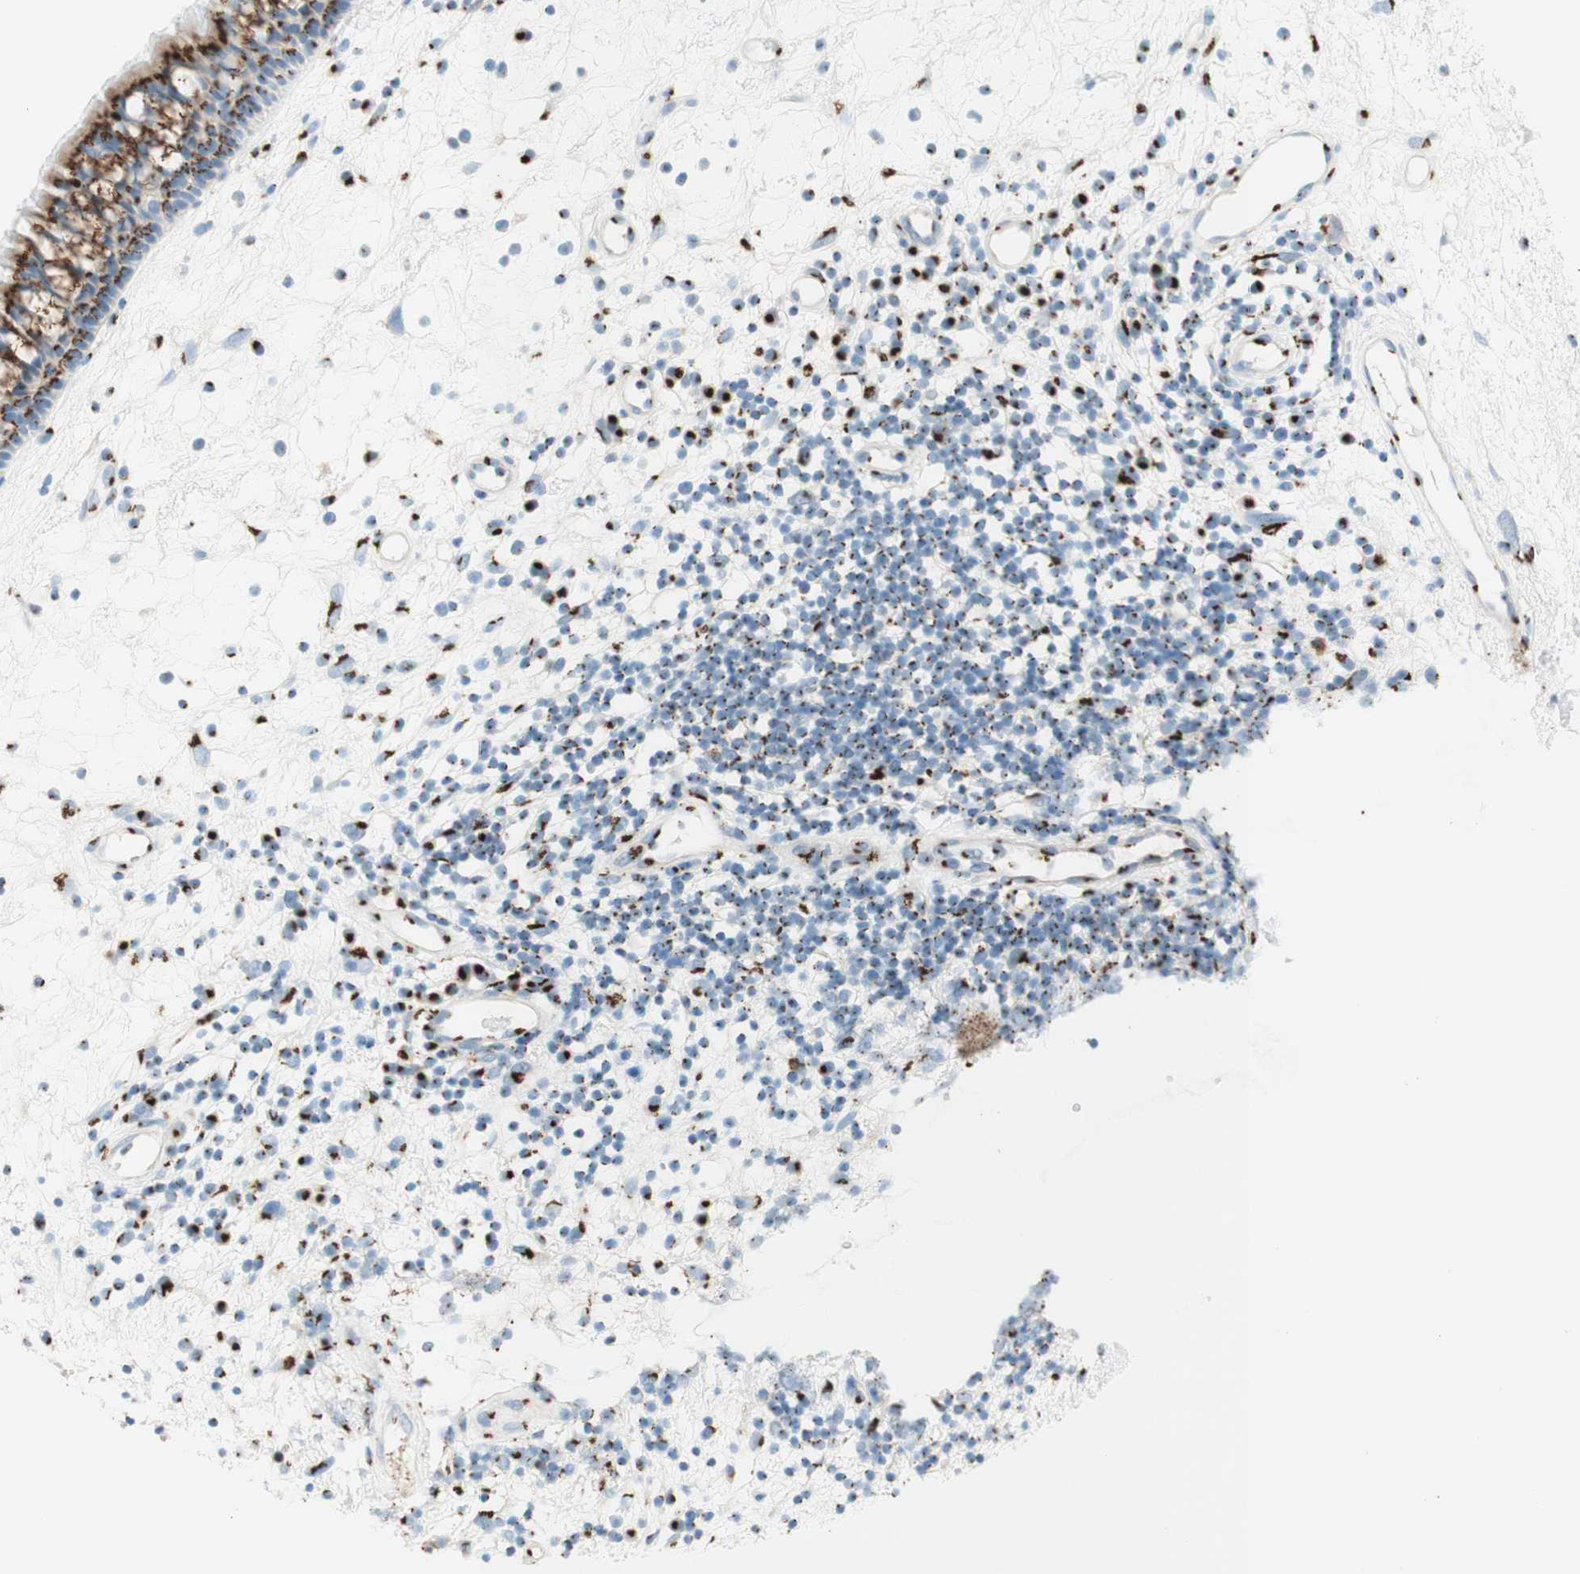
{"staining": {"intensity": "strong", "quantity": ">75%", "location": "cytoplasmic/membranous"}, "tissue": "nasopharynx", "cell_type": "Respiratory epithelial cells", "image_type": "normal", "snomed": [{"axis": "morphology", "description": "Normal tissue, NOS"}, {"axis": "morphology", "description": "Inflammation, NOS"}, {"axis": "topography", "description": "Nasopharynx"}], "caption": "Respiratory epithelial cells display high levels of strong cytoplasmic/membranous expression in approximately >75% of cells in normal human nasopharynx.", "gene": "GOLGB1", "patient": {"sex": "male", "age": 48}}